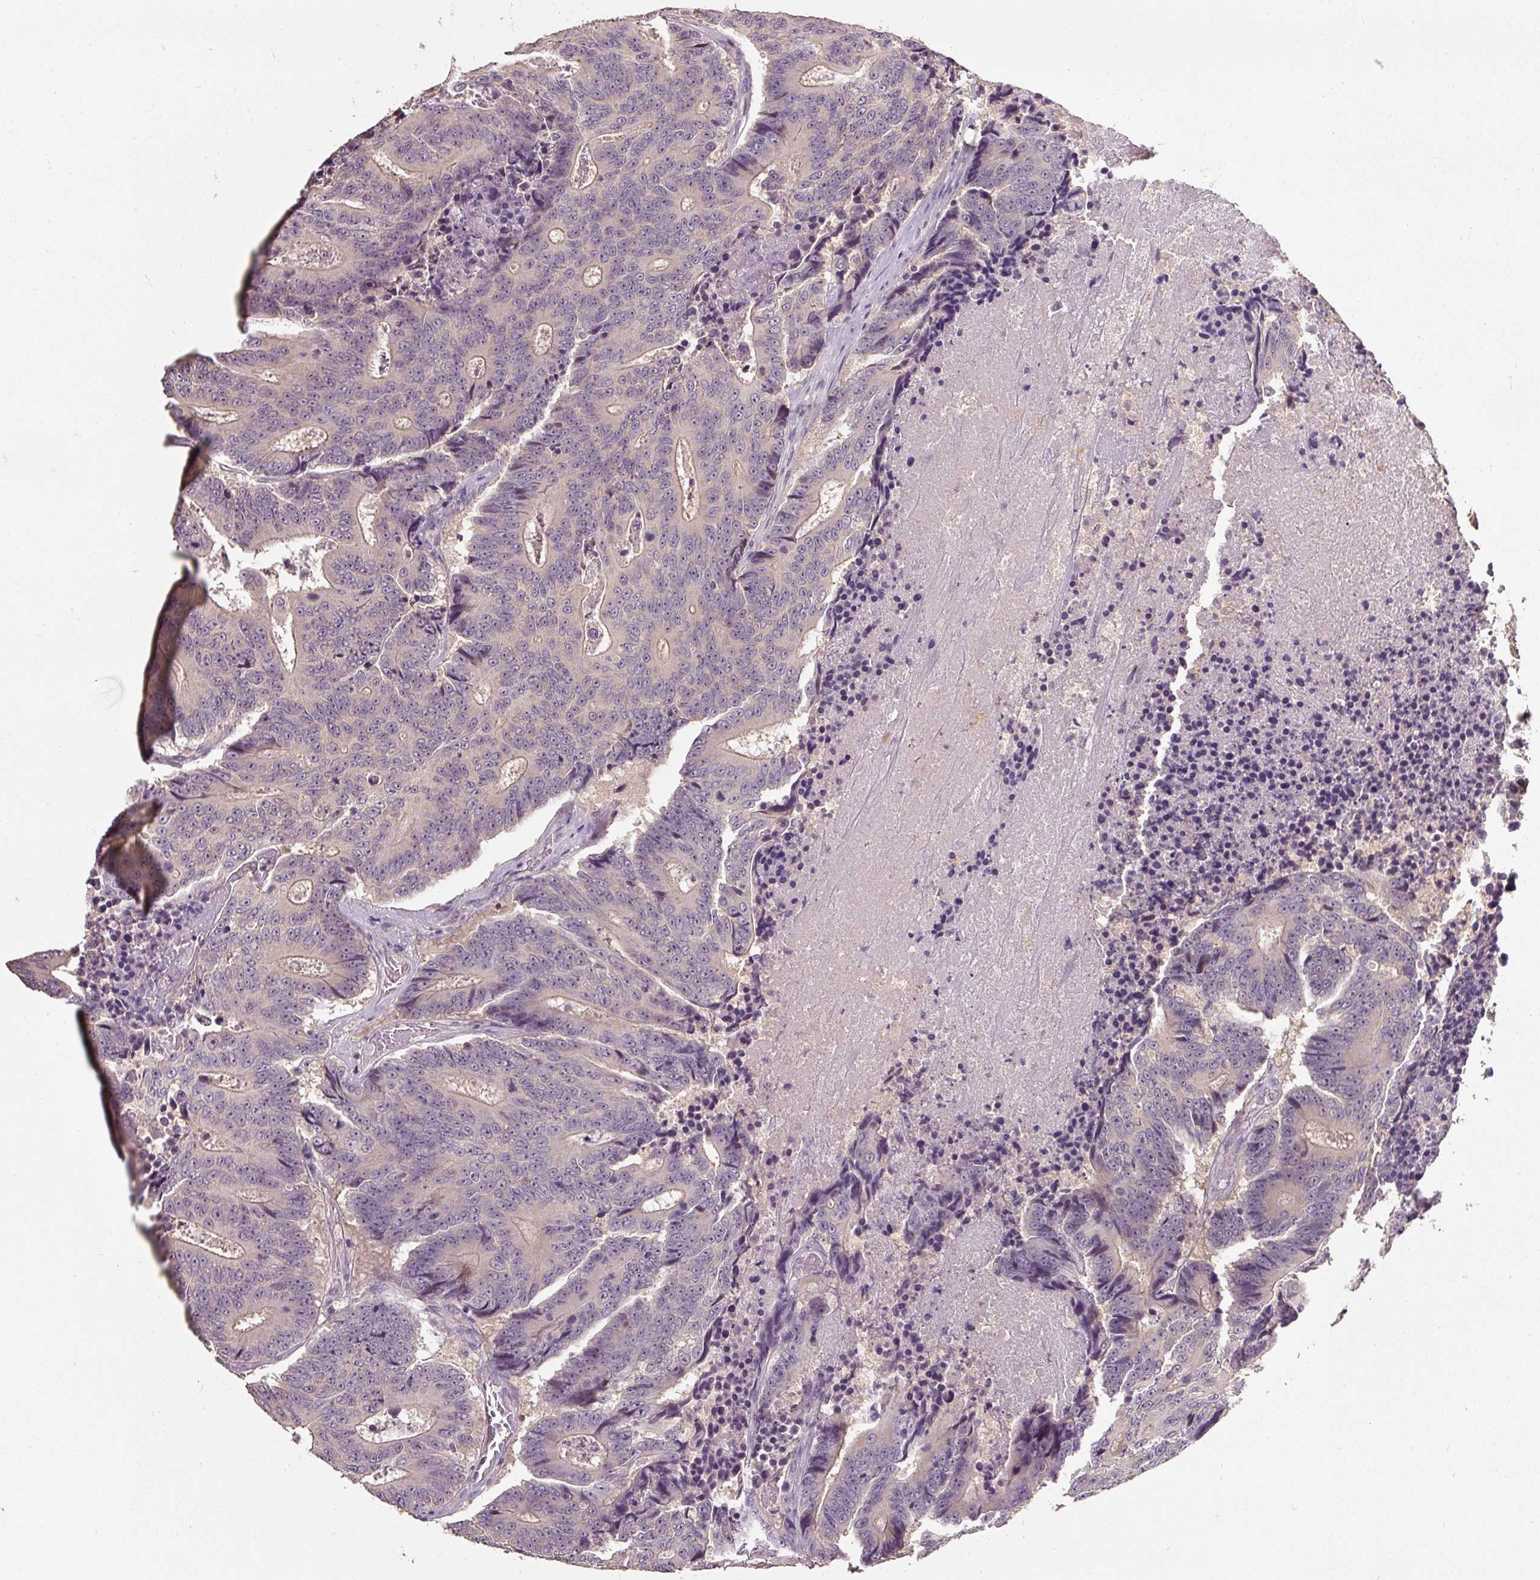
{"staining": {"intensity": "weak", "quantity": "<25%", "location": "cytoplasmic/membranous"}, "tissue": "colorectal cancer", "cell_type": "Tumor cells", "image_type": "cancer", "snomed": [{"axis": "morphology", "description": "Adenocarcinoma, NOS"}, {"axis": "topography", "description": "Colon"}], "caption": "Immunohistochemical staining of human colorectal cancer exhibits no significant staining in tumor cells.", "gene": "CFAP65", "patient": {"sex": "male", "age": 83}}